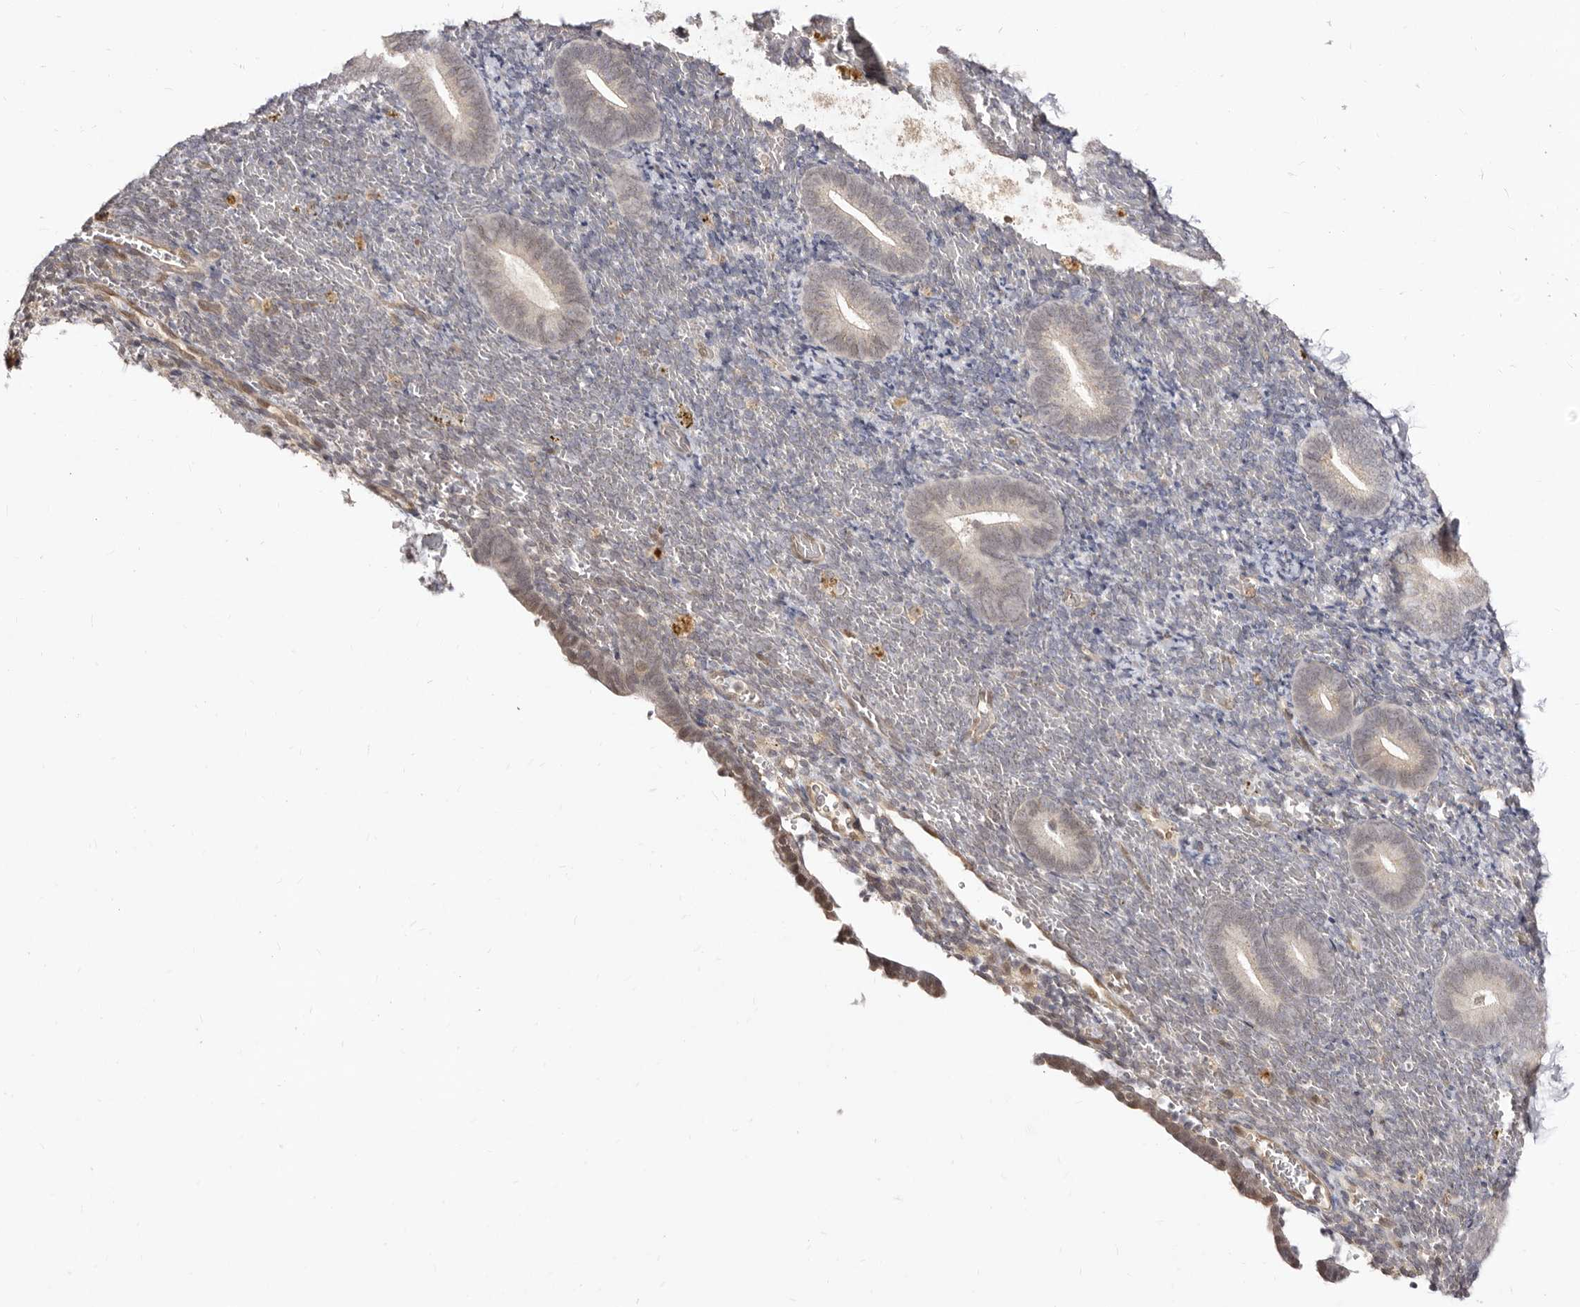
{"staining": {"intensity": "negative", "quantity": "none", "location": "none"}, "tissue": "endometrium", "cell_type": "Cells in endometrial stroma", "image_type": "normal", "snomed": [{"axis": "morphology", "description": "Normal tissue, NOS"}, {"axis": "topography", "description": "Endometrium"}], "caption": "Protein analysis of unremarkable endometrium displays no significant positivity in cells in endometrial stroma.", "gene": "LCORL", "patient": {"sex": "female", "age": 51}}